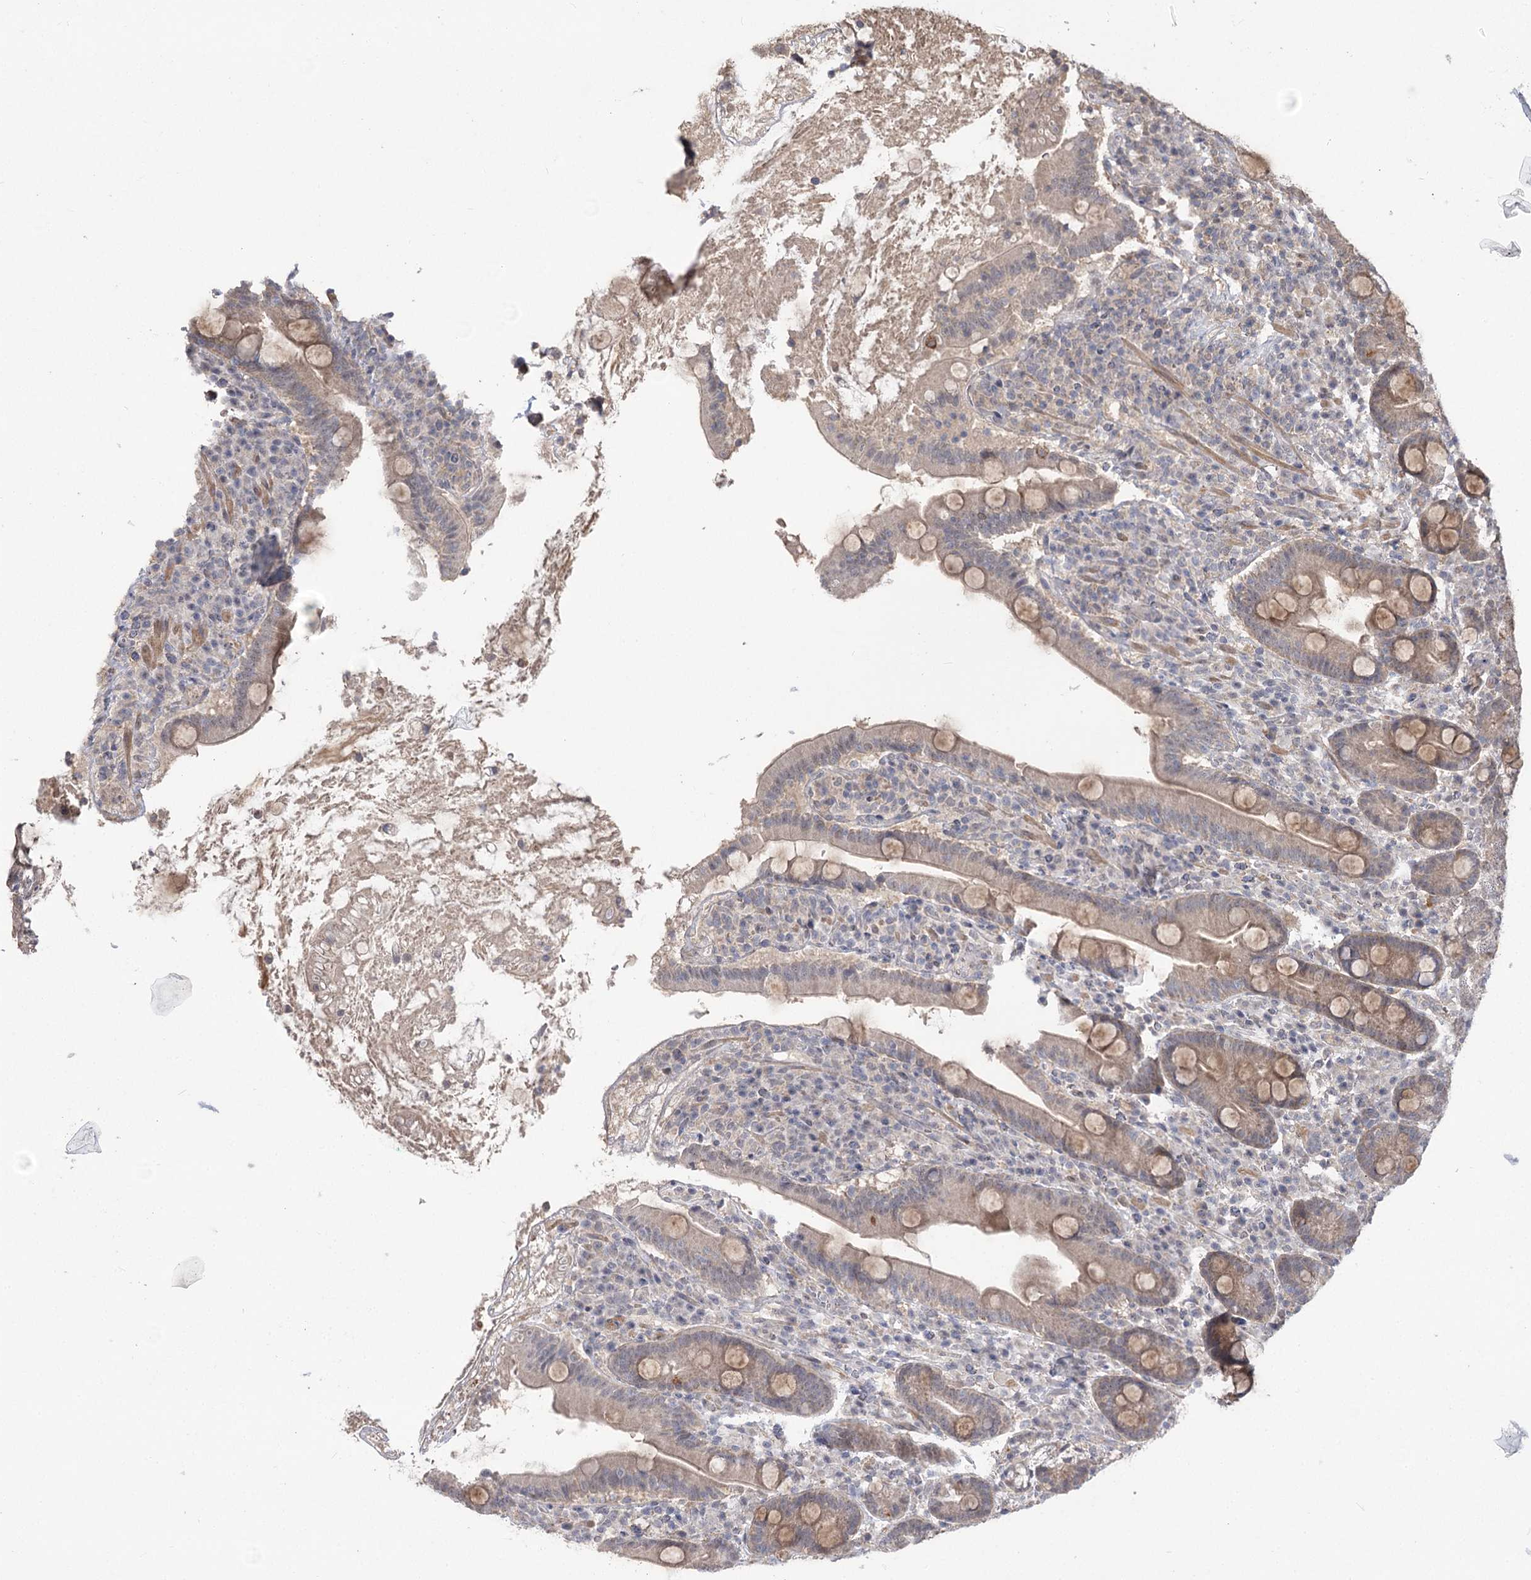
{"staining": {"intensity": "weak", "quantity": "25%-75%", "location": "cytoplasmic/membranous"}, "tissue": "duodenum", "cell_type": "Glandular cells", "image_type": "normal", "snomed": [{"axis": "morphology", "description": "Normal tissue, NOS"}, {"axis": "topography", "description": "Duodenum"}], "caption": "Immunohistochemical staining of unremarkable duodenum shows low levels of weak cytoplasmic/membranous expression in approximately 25%-75% of glandular cells. (Stains: DAB (3,3'-diaminobenzidine) in brown, nuclei in blue, Microscopy: brightfield microscopy at high magnification).", "gene": "TENM2", "patient": {"sex": "male", "age": 35}}